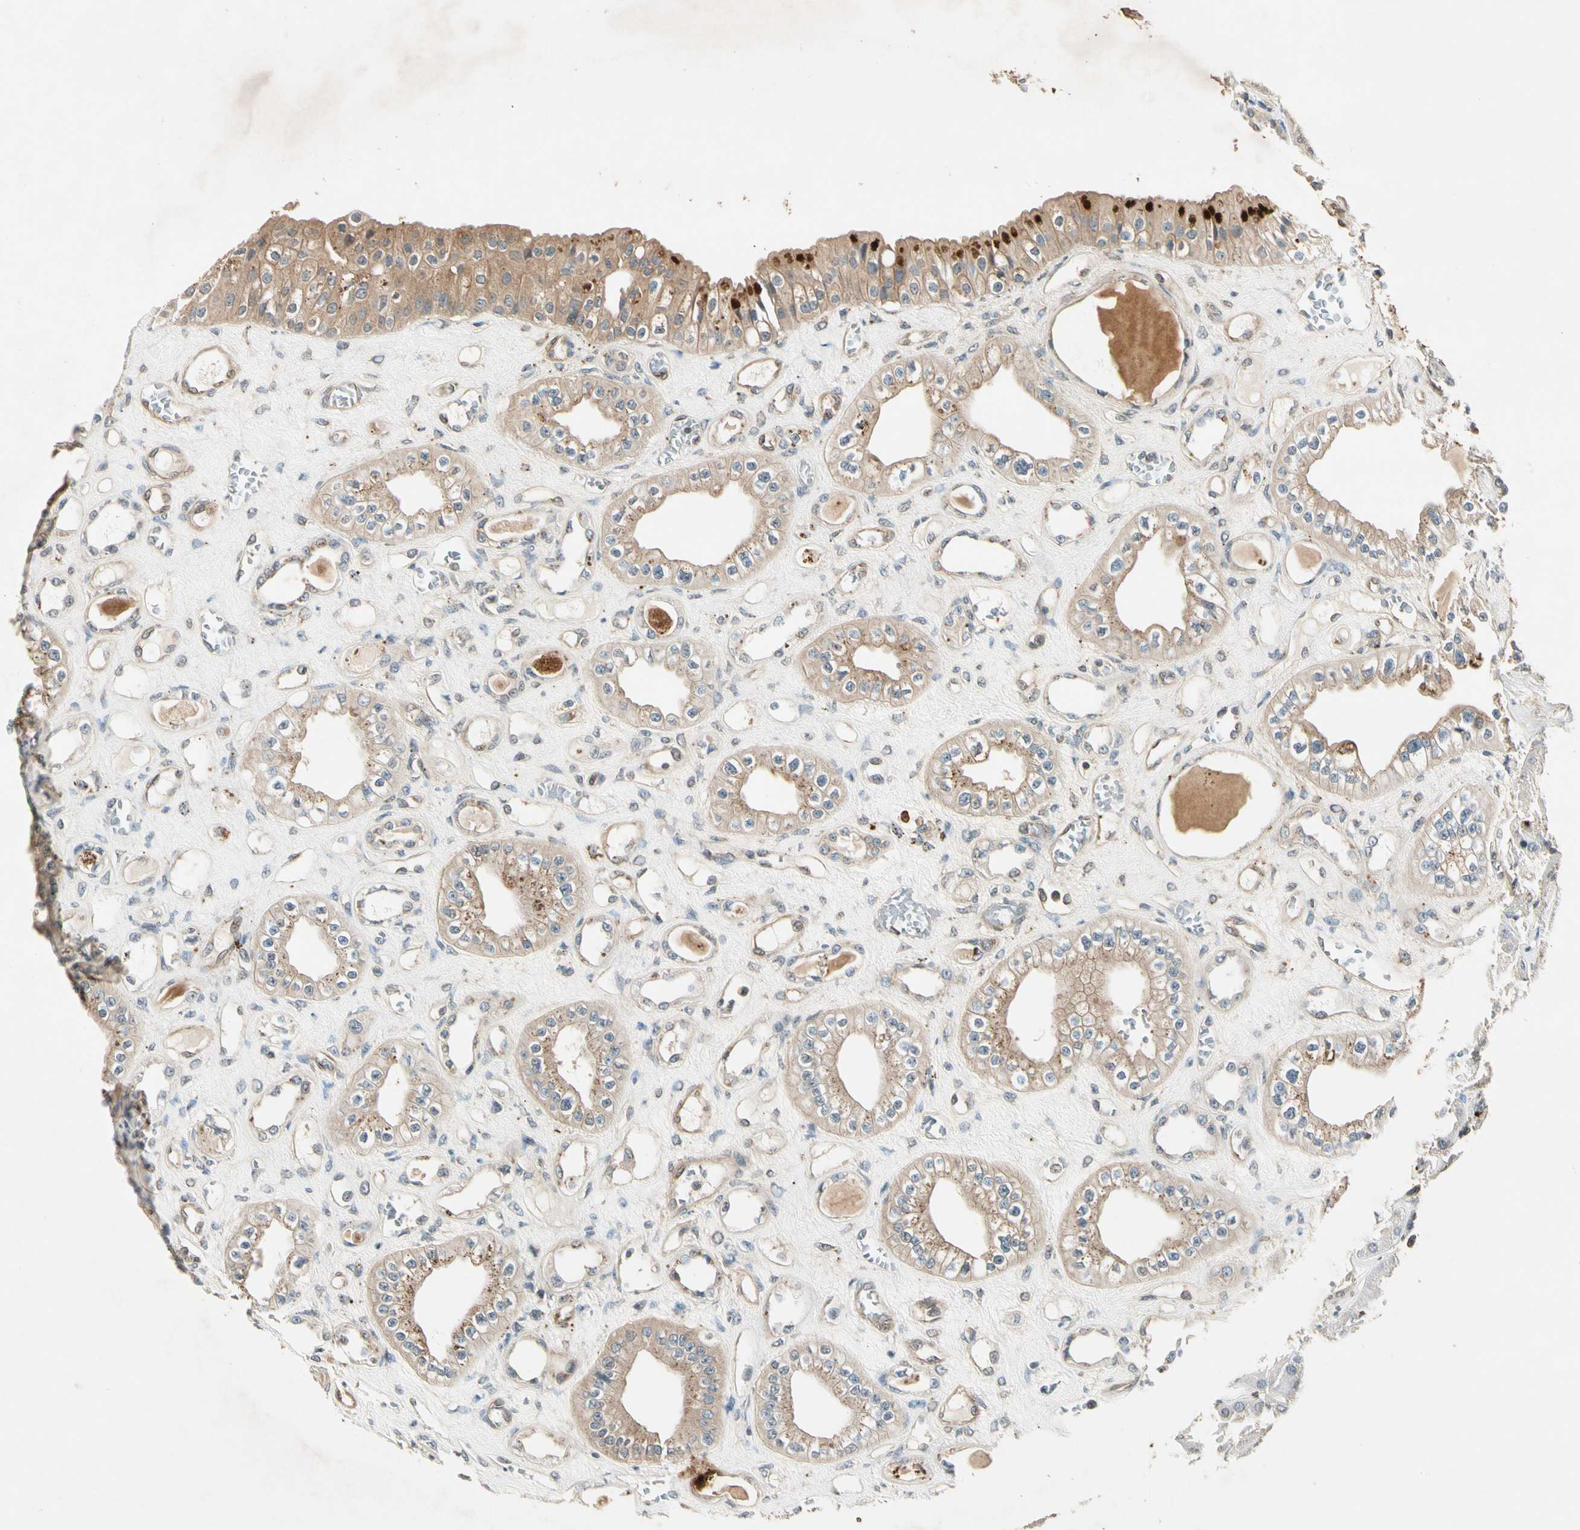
{"staining": {"intensity": "weak", "quantity": ">75%", "location": "cytoplasmic/membranous"}, "tissue": "urinary bladder", "cell_type": "Urothelial cells", "image_type": "normal", "snomed": [{"axis": "morphology", "description": "Normal tissue, NOS"}, {"axis": "topography", "description": "Kidney"}, {"axis": "topography", "description": "Urinary bladder"}], "caption": "A micrograph showing weak cytoplasmic/membranous positivity in about >75% of urothelial cells in normal urinary bladder, as visualized by brown immunohistochemical staining.", "gene": "ROCK2", "patient": {"sex": "male", "age": 67}}